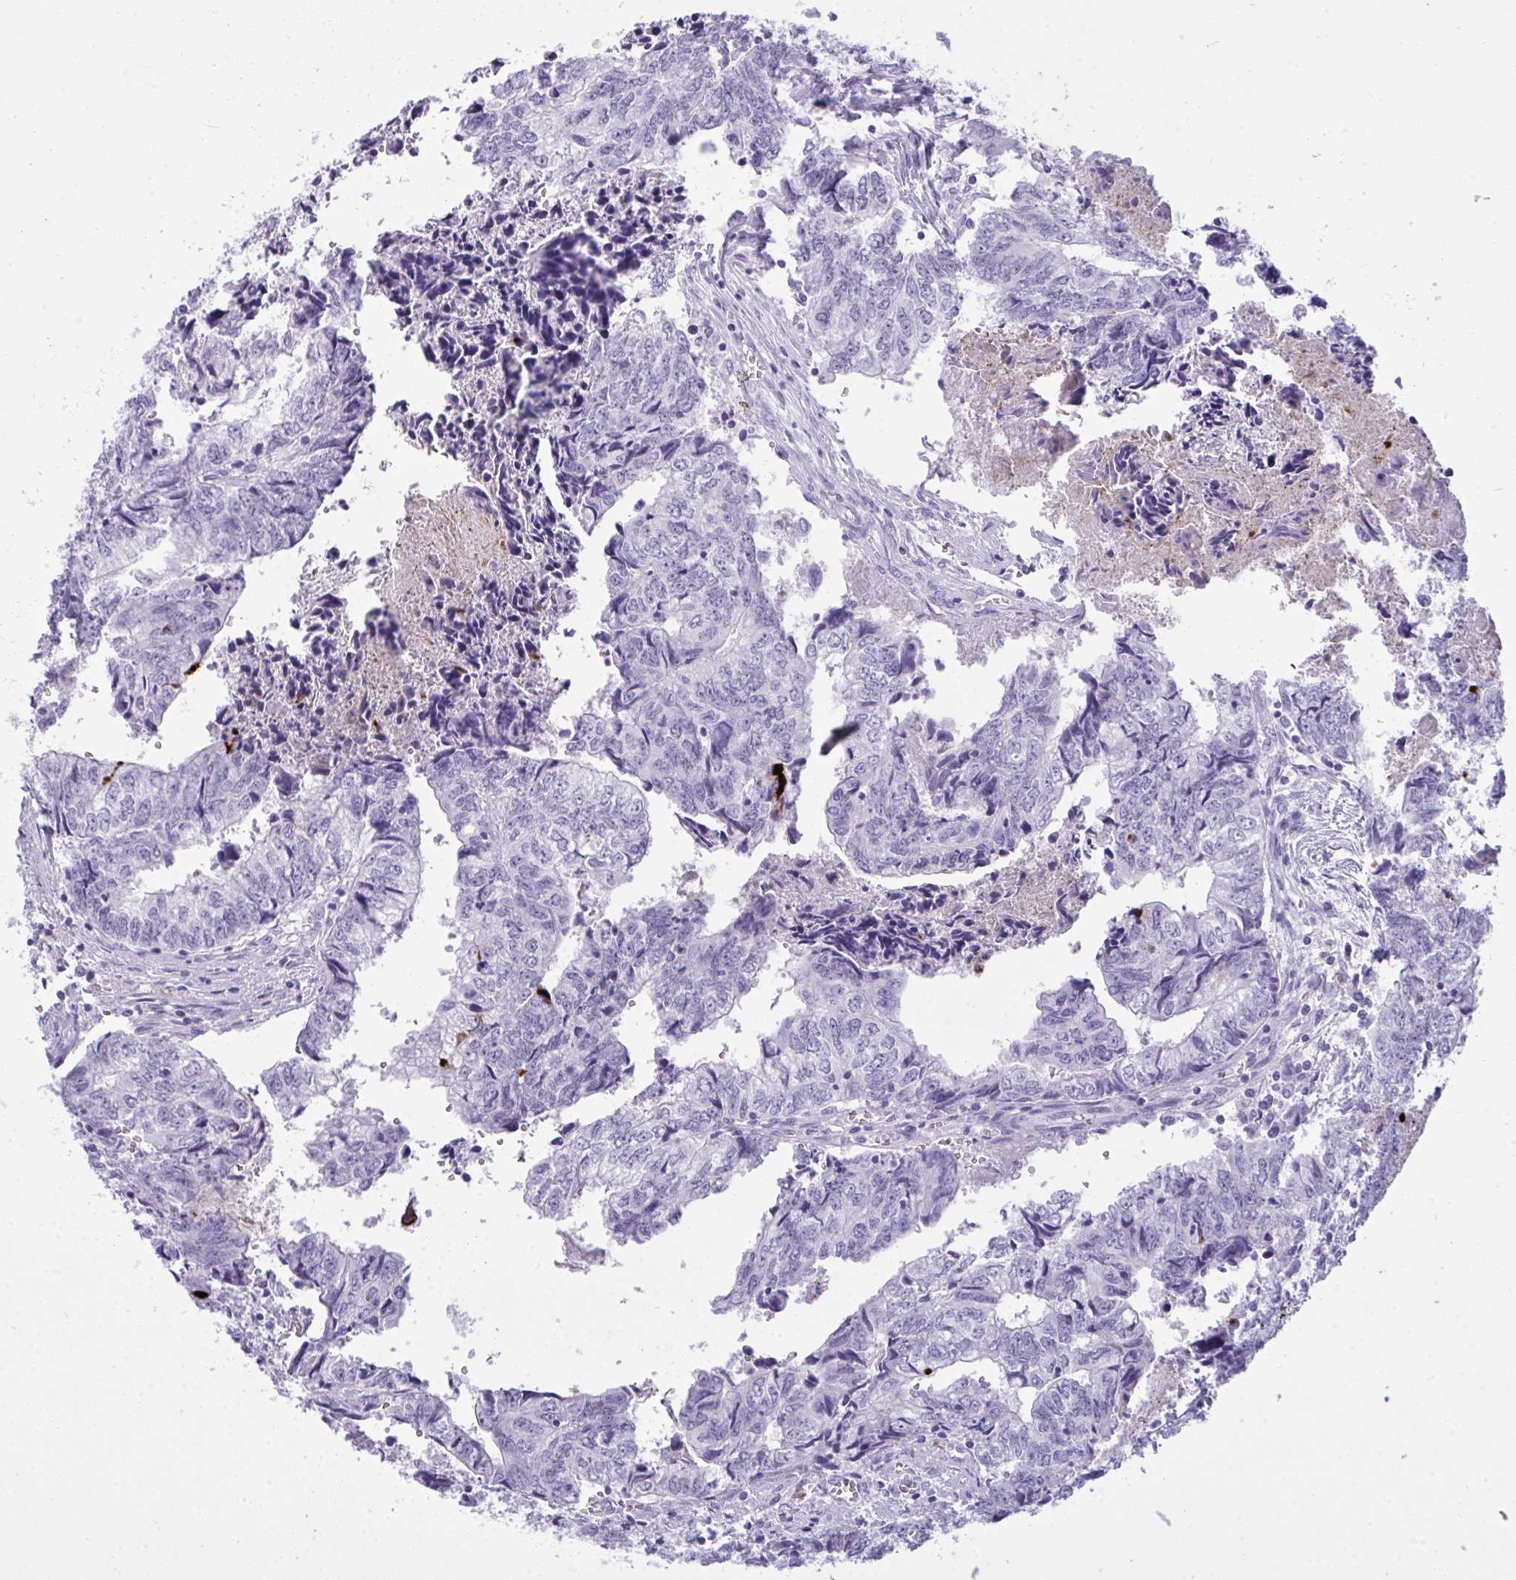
{"staining": {"intensity": "negative", "quantity": "none", "location": "none"}, "tissue": "colorectal cancer", "cell_type": "Tumor cells", "image_type": "cancer", "snomed": [{"axis": "morphology", "description": "Adenocarcinoma, NOS"}, {"axis": "topography", "description": "Colon"}], "caption": "High magnification brightfield microscopy of colorectal adenocarcinoma stained with DAB (brown) and counterstained with hematoxylin (blue): tumor cells show no significant expression.", "gene": "ARHGAP42", "patient": {"sex": "male", "age": 86}}